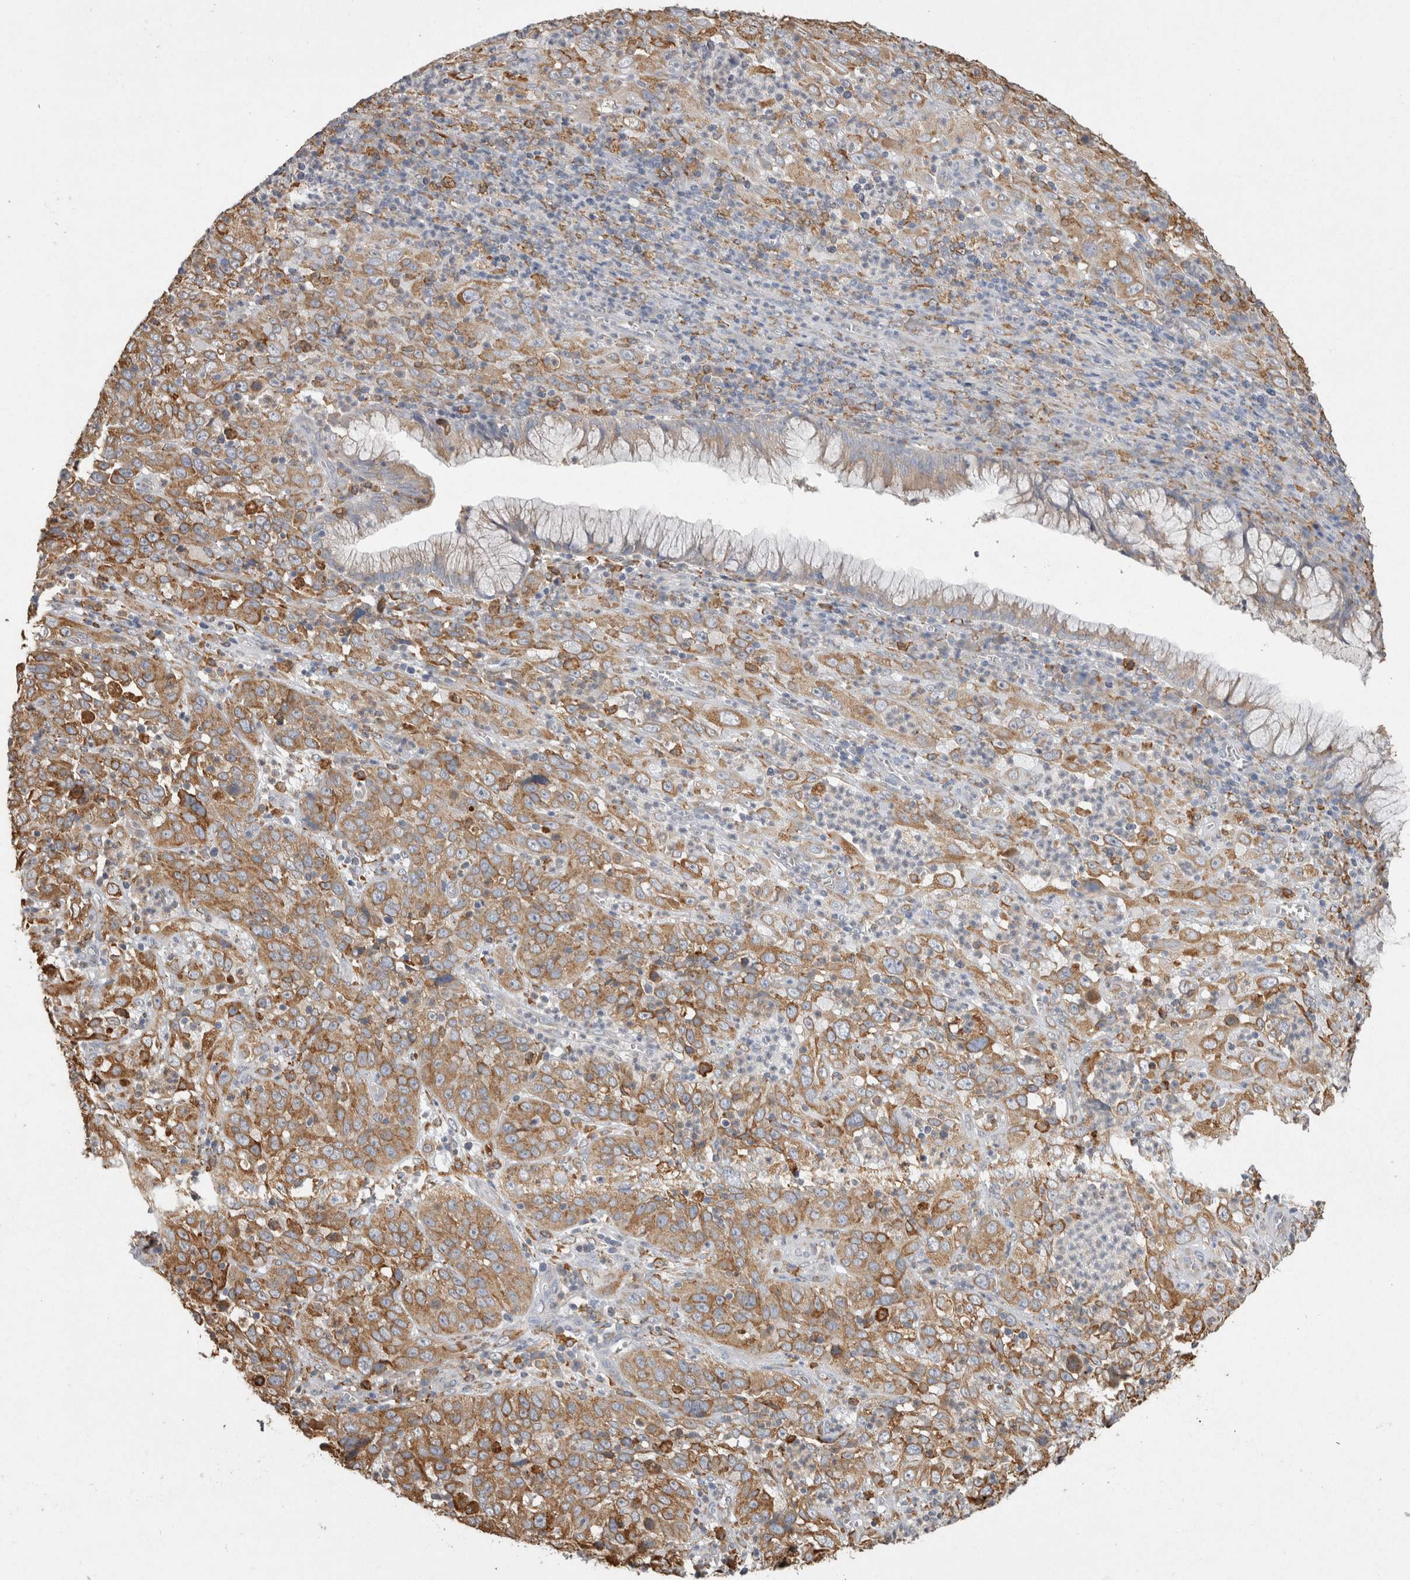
{"staining": {"intensity": "moderate", "quantity": ">75%", "location": "cytoplasmic/membranous"}, "tissue": "cervical cancer", "cell_type": "Tumor cells", "image_type": "cancer", "snomed": [{"axis": "morphology", "description": "Squamous cell carcinoma, NOS"}, {"axis": "topography", "description": "Cervix"}], "caption": "Protein analysis of cervical cancer tissue displays moderate cytoplasmic/membranous expression in approximately >75% of tumor cells. Using DAB (brown) and hematoxylin (blue) stains, captured at high magnification using brightfield microscopy.", "gene": "LRPAP1", "patient": {"sex": "female", "age": 32}}